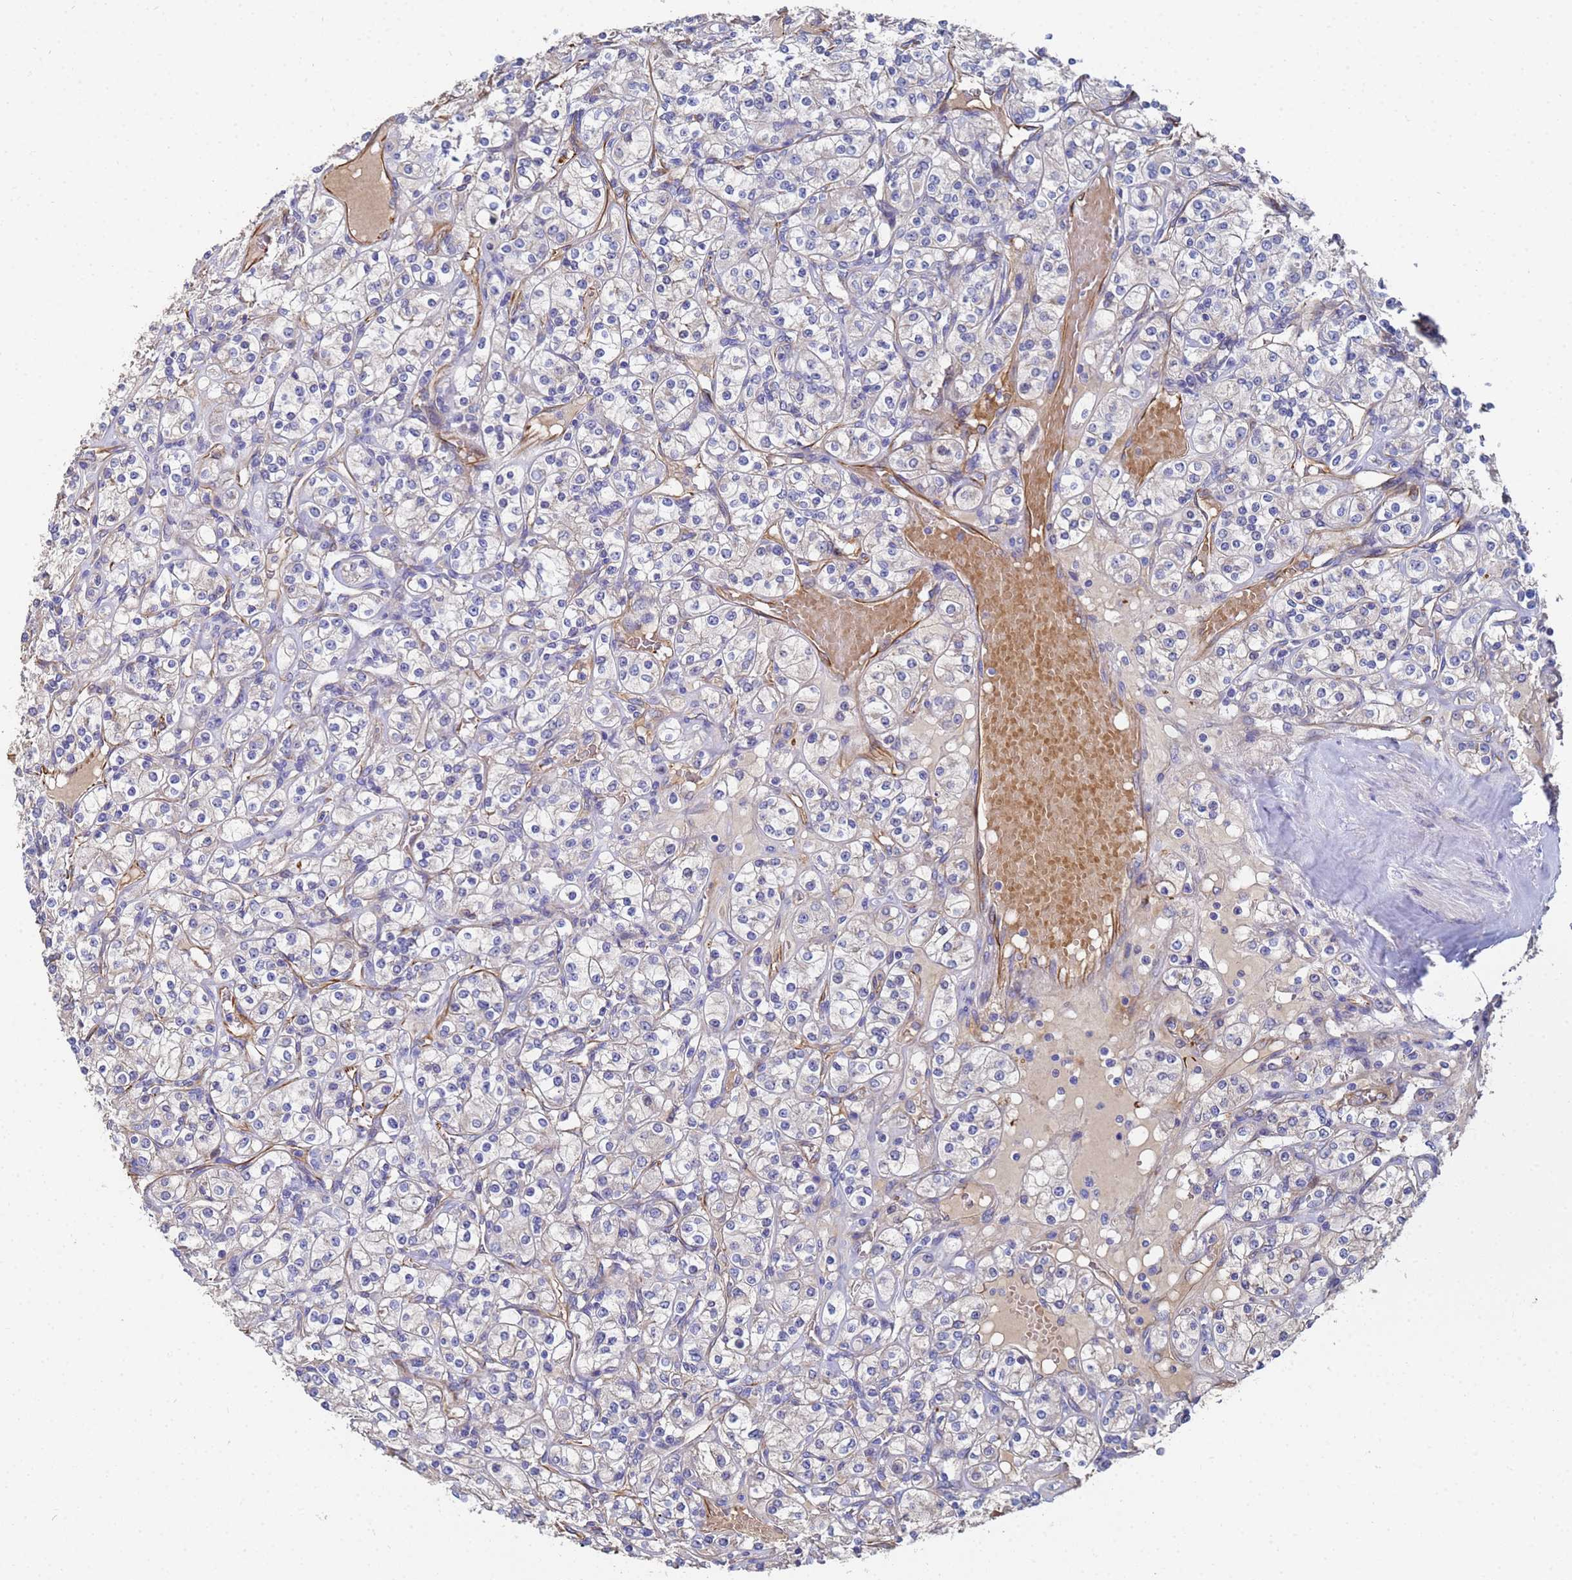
{"staining": {"intensity": "negative", "quantity": "none", "location": "none"}, "tissue": "renal cancer", "cell_type": "Tumor cells", "image_type": "cancer", "snomed": [{"axis": "morphology", "description": "Adenocarcinoma, NOS"}, {"axis": "topography", "description": "Kidney"}], "caption": "This is an immunohistochemistry (IHC) image of human renal cancer. There is no expression in tumor cells.", "gene": "SYT13", "patient": {"sex": "male", "age": 77}}